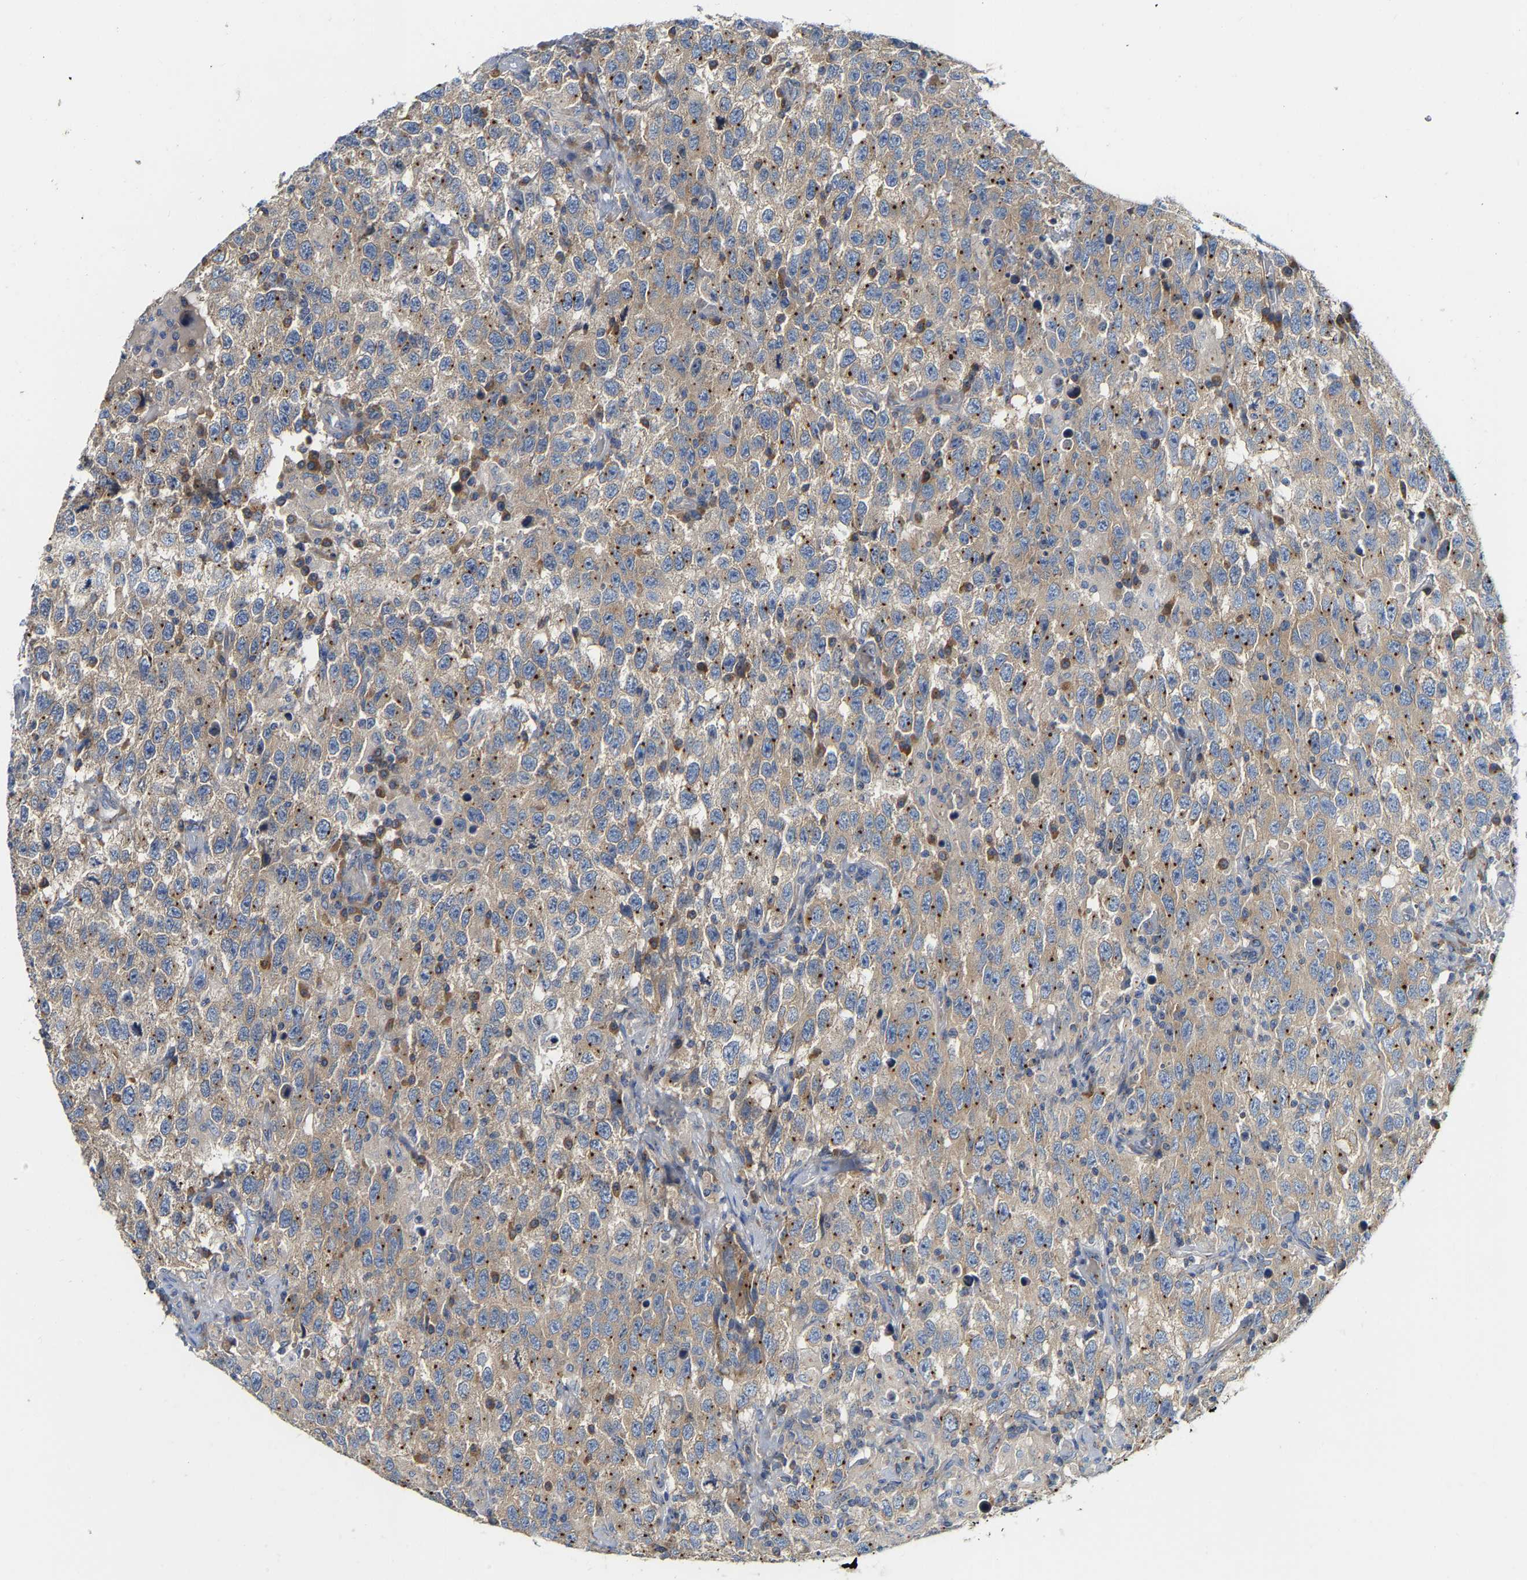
{"staining": {"intensity": "moderate", "quantity": "25%-75%", "location": "cytoplasmic/membranous"}, "tissue": "testis cancer", "cell_type": "Tumor cells", "image_type": "cancer", "snomed": [{"axis": "morphology", "description": "Seminoma, NOS"}, {"axis": "topography", "description": "Testis"}], "caption": "Testis cancer stained with DAB (3,3'-diaminobenzidine) immunohistochemistry (IHC) shows medium levels of moderate cytoplasmic/membranous staining in approximately 25%-75% of tumor cells. The staining was performed using DAB (3,3'-diaminobenzidine) to visualize the protein expression in brown, while the nuclei were stained in blue with hematoxylin (Magnification: 20x).", "gene": "PCNT", "patient": {"sex": "male", "age": 41}}